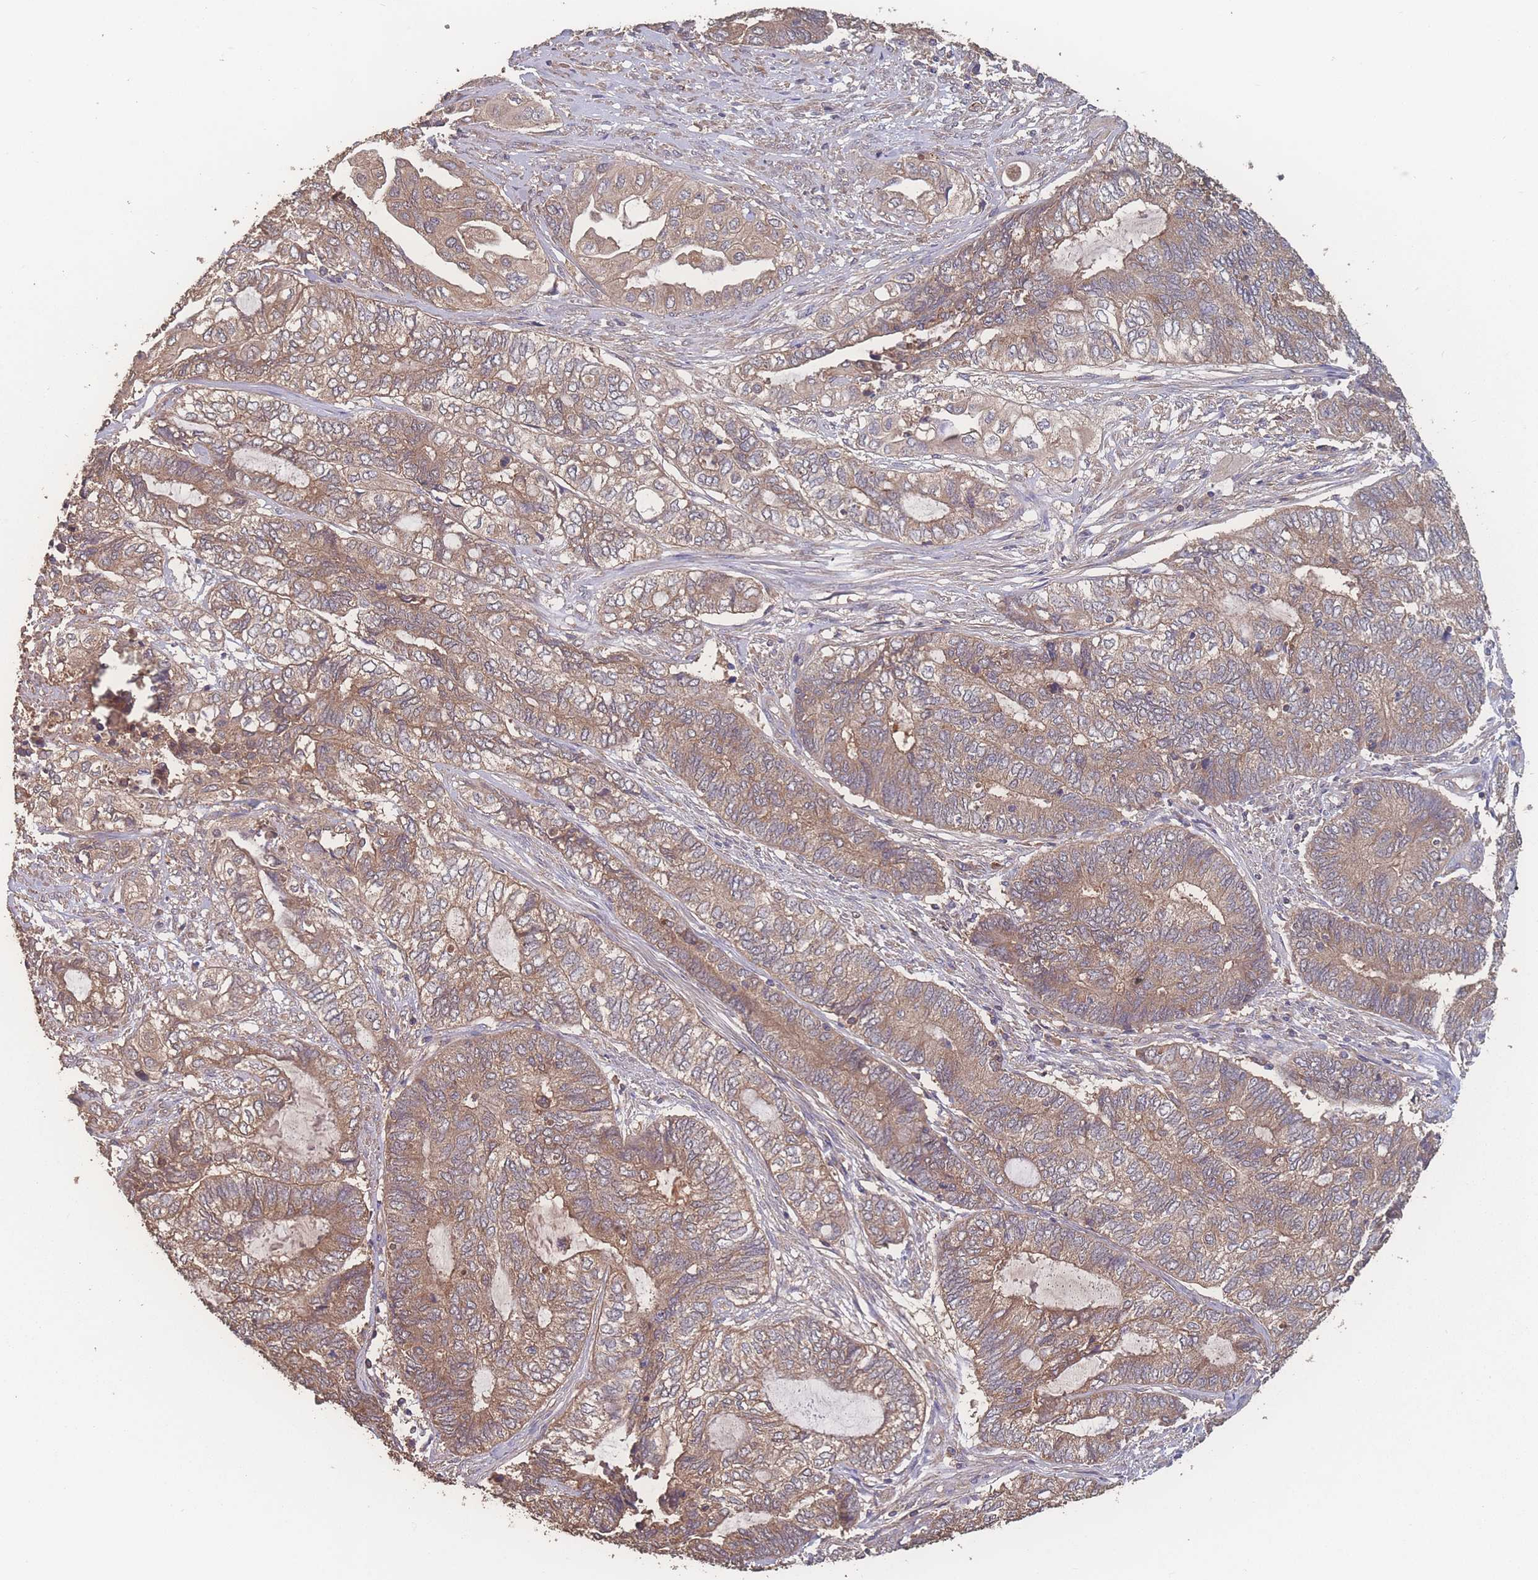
{"staining": {"intensity": "moderate", "quantity": ">75%", "location": "cytoplasmic/membranous"}, "tissue": "endometrial cancer", "cell_type": "Tumor cells", "image_type": "cancer", "snomed": [{"axis": "morphology", "description": "Adenocarcinoma, NOS"}, {"axis": "topography", "description": "Uterus"}, {"axis": "topography", "description": "Endometrium"}], "caption": "The image displays staining of endometrial cancer, revealing moderate cytoplasmic/membranous protein positivity (brown color) within tumor cells.", "gene": "ATXN10", "patient": {"sex": "female", "age": 70}}